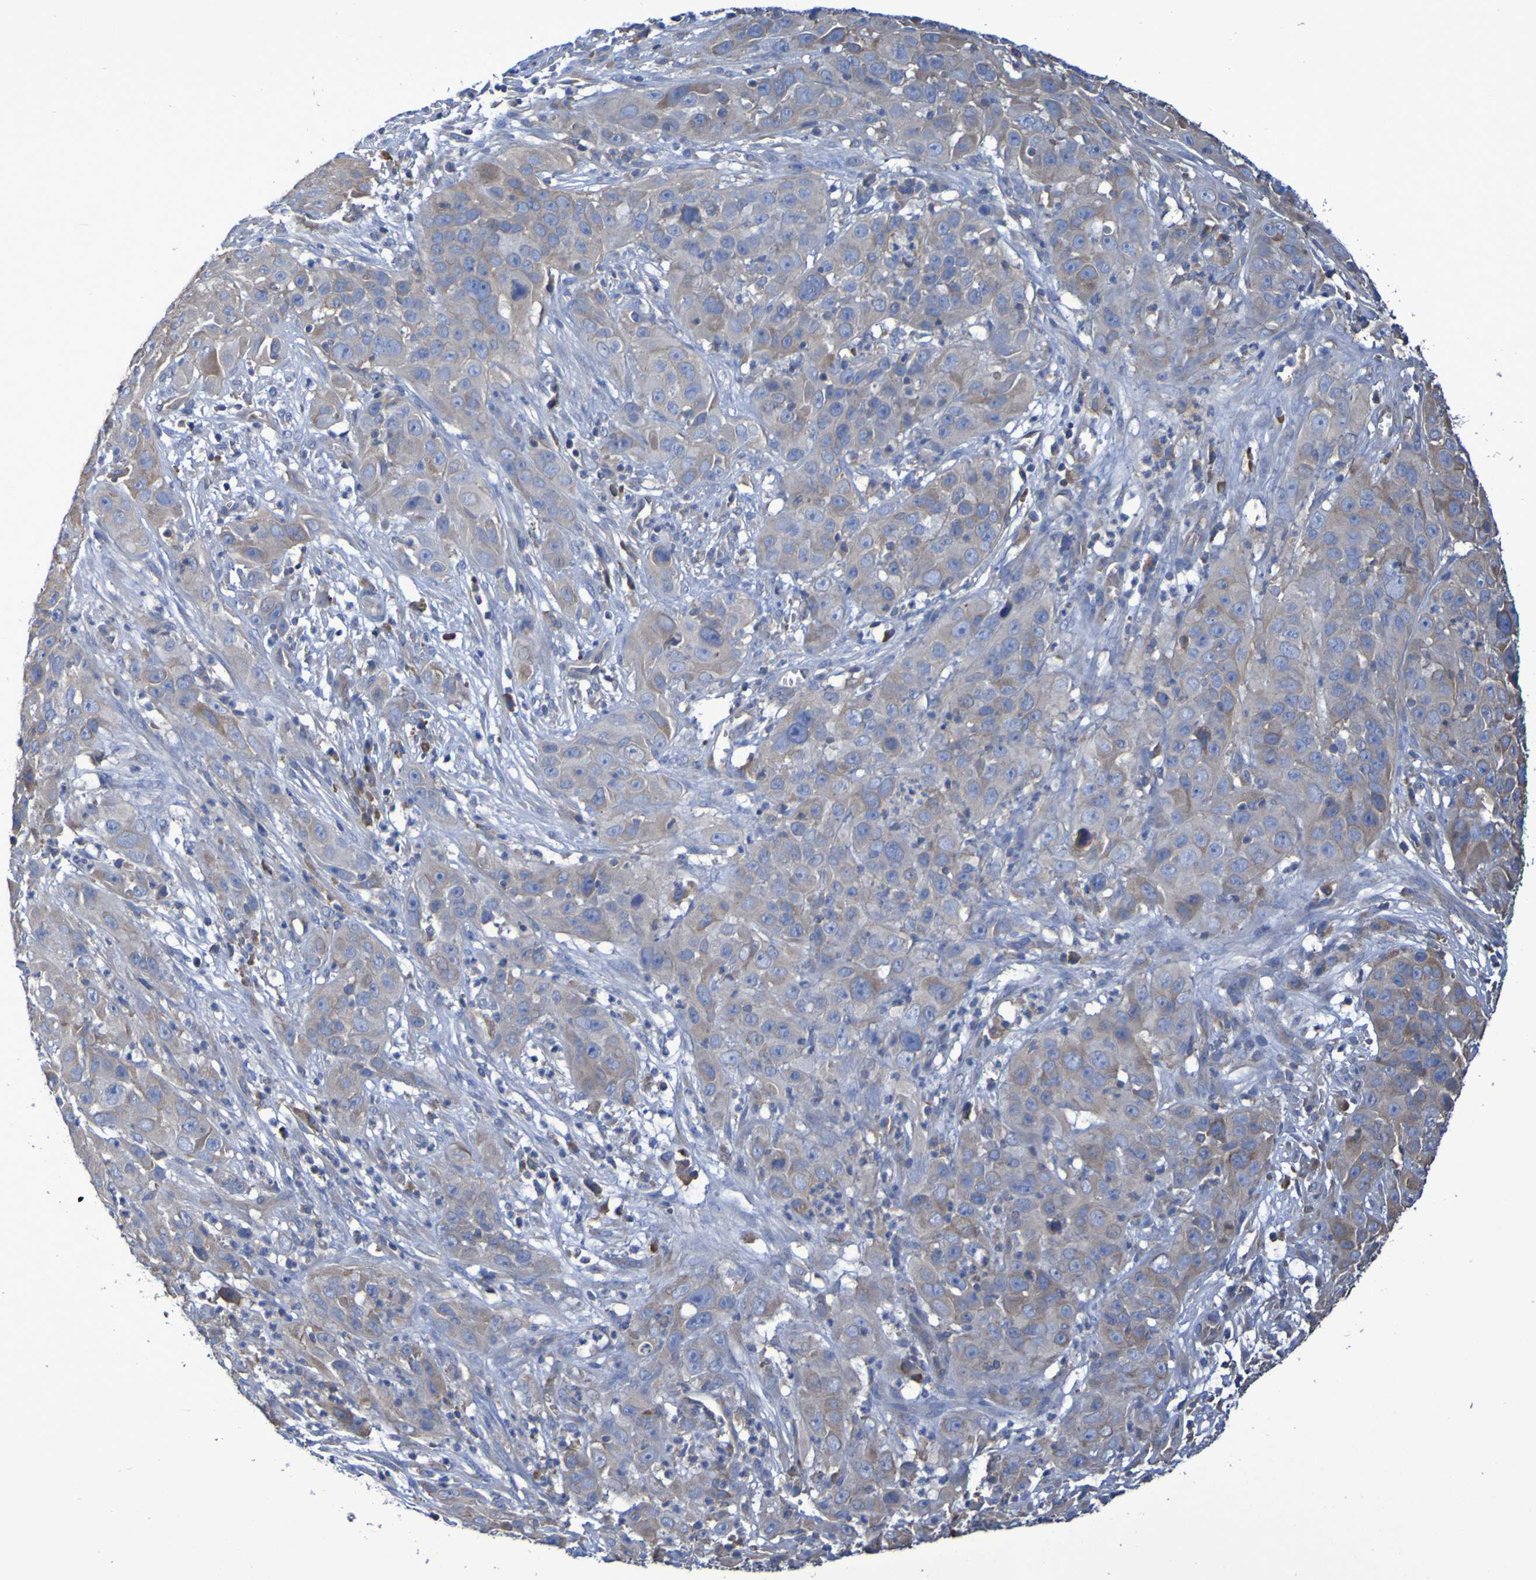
{"staining": {"intensity": "weak", "quantity": ">75%", "location": "cytoplasmic/membranous"}, "tissue": "cervical cancer", "cell_type": "Tumor cells", "image_type": "cancer", "snomed": [{"axis": "morphology", "description": "Squamous cell carcinoma, NOS"}, {"axis": "topography", "description": "Cervix"}], "caption": "Cervical cancer (squamous cell carcinoma) stained with DAB immunohistochemistry shows low levels of weak cytoplasmic/membranous positivity in approximately >75% of tumor cells.", "gene": "SYNJ1", "patient": {"sex": "female", "age": 32}}